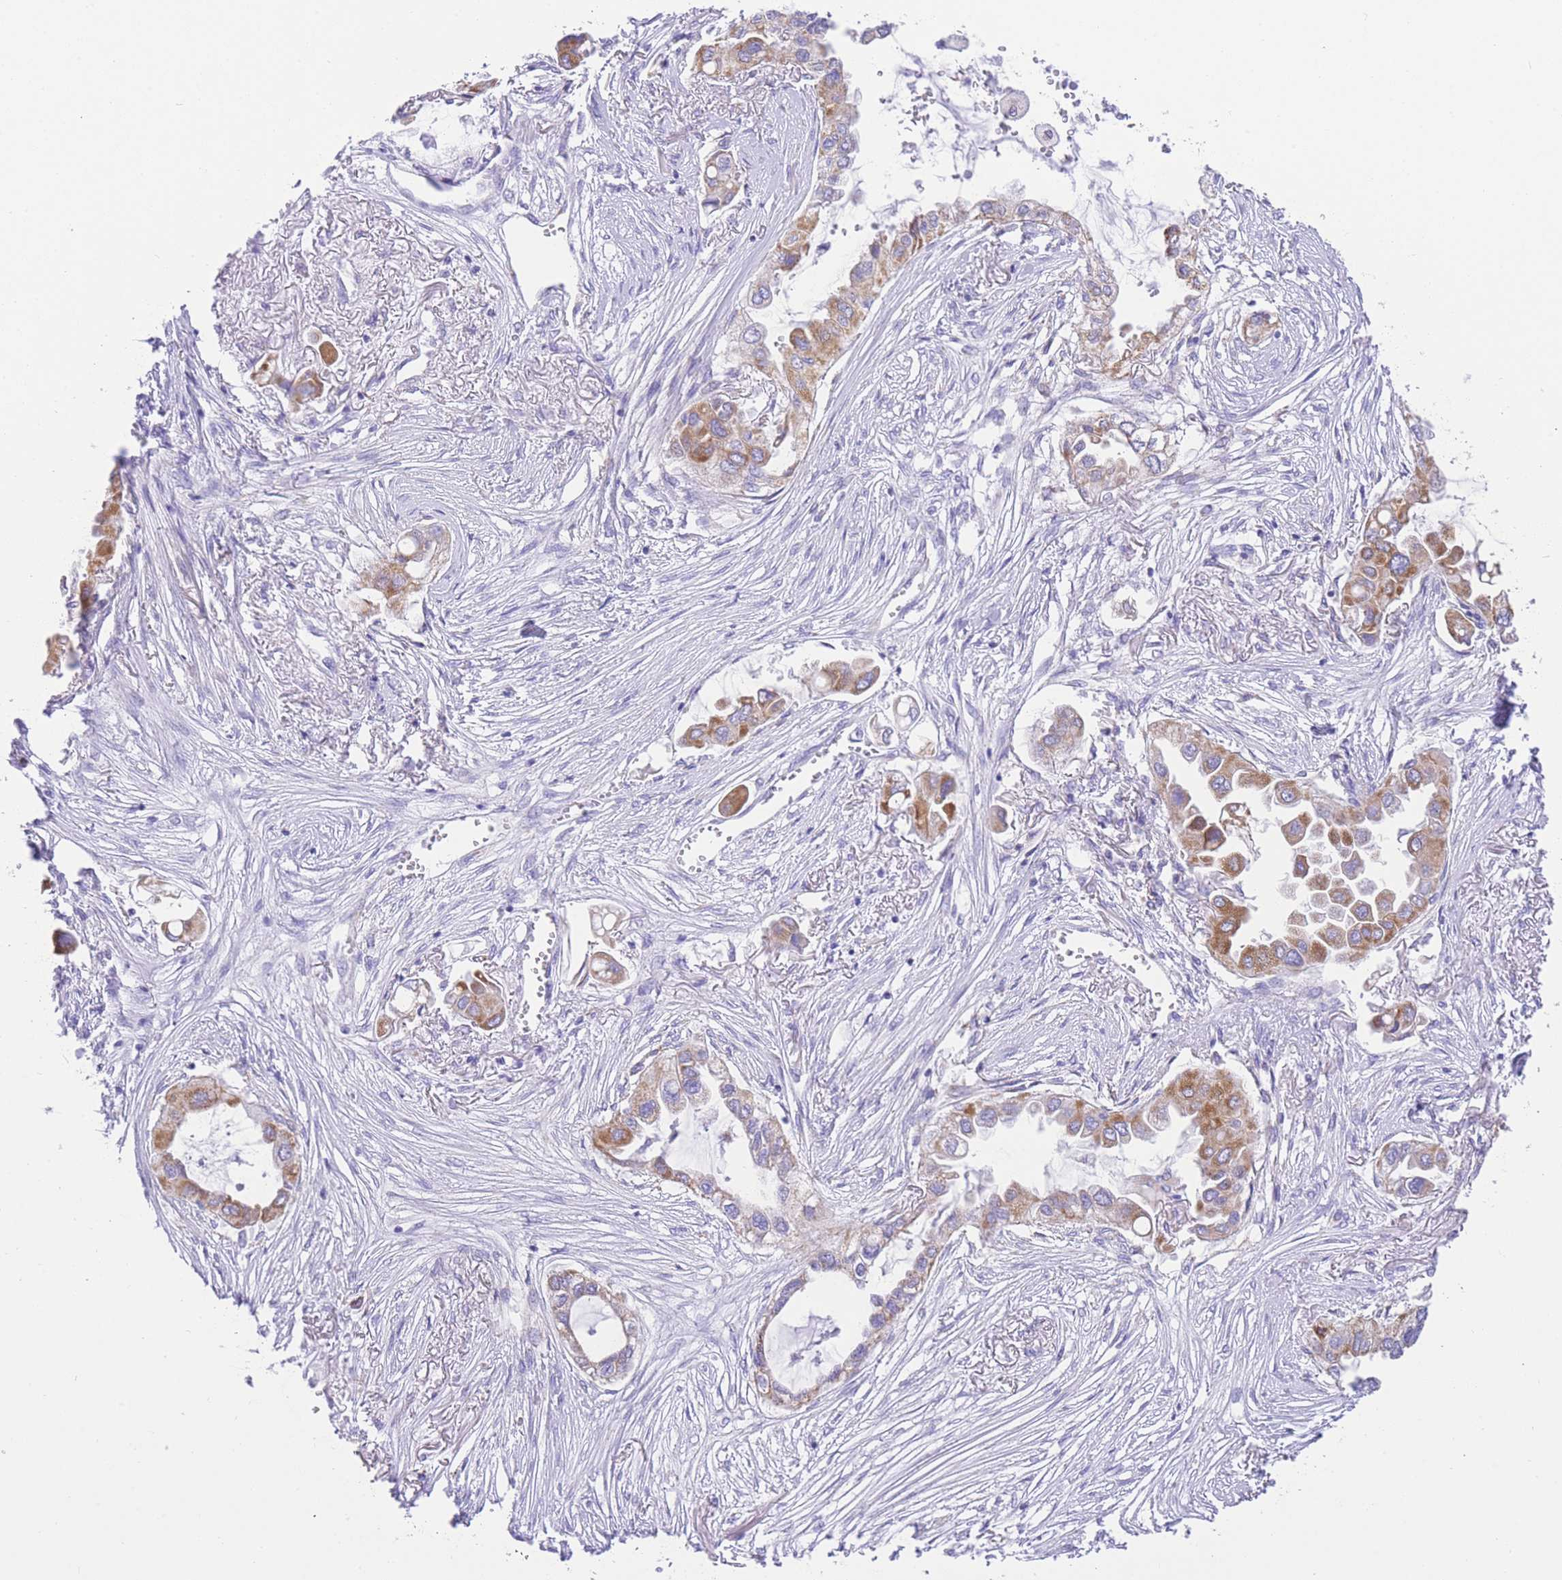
{"staining": {"intensity": "moderate", "quantity": ">75%", "location": "cytoplasmic/membranous"}, "tissue": "lung cancer", "cell_type": "Tumor cells", "image_type": "cancer", "snomed": [{"axis": "morphology", "description": "Adenocarcinoma, NOS"}, {"axis": "topography", "description": "Lung"}], "caption": "Immunohistochemical staining of lung cancer exhibits medium levels of moderate cytoplasmic/membranous protein positivity in about >75% of tumor cells. (DAB (3,3'-diaminobenzidine) IHC, brown staining for protein, blue staining for nuclei).", "gene": "ACSM4", "patient": {"sex": "female", "age": 76}}